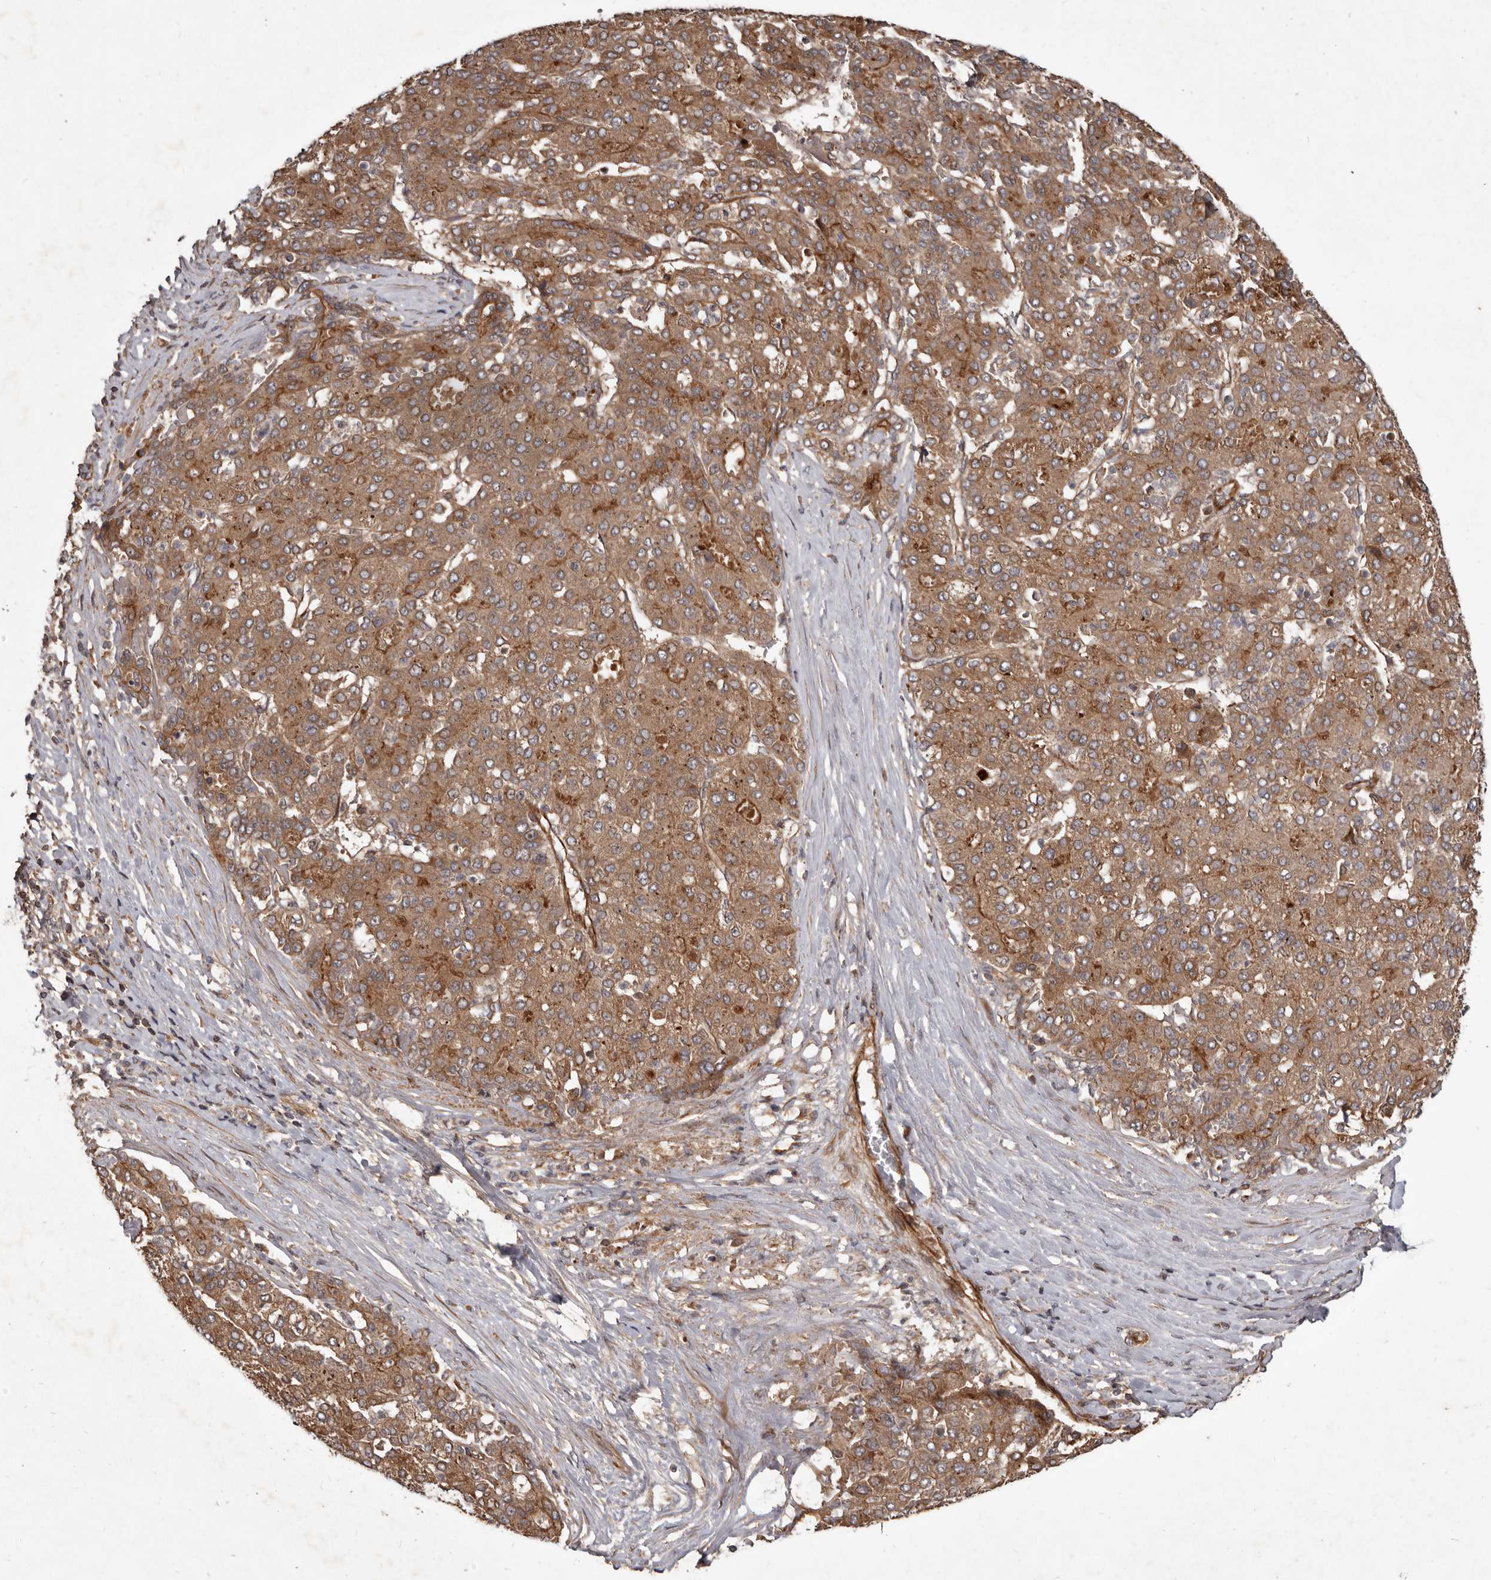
{"staining": {"intensity": "moderate", "quantity": ">75%", "location": "cytoplasmic/membranous"}, "tissue": "liver cancer", "cell_type": "Tumor cells", "image_type": "cancer", "snomed": [{"axis": "morphology", "description": "Carcinoma, Hepatocellular, NOS"}, {"axis": "topography", "description": "Liver"}], "caption": "Tumor cells show moderate cytoplasmic/membranous expression in about >75% of cells in liver hepatocellular carcinoma.", "gene": "STK36", "patient": {"sex": "male", "age": 65}}